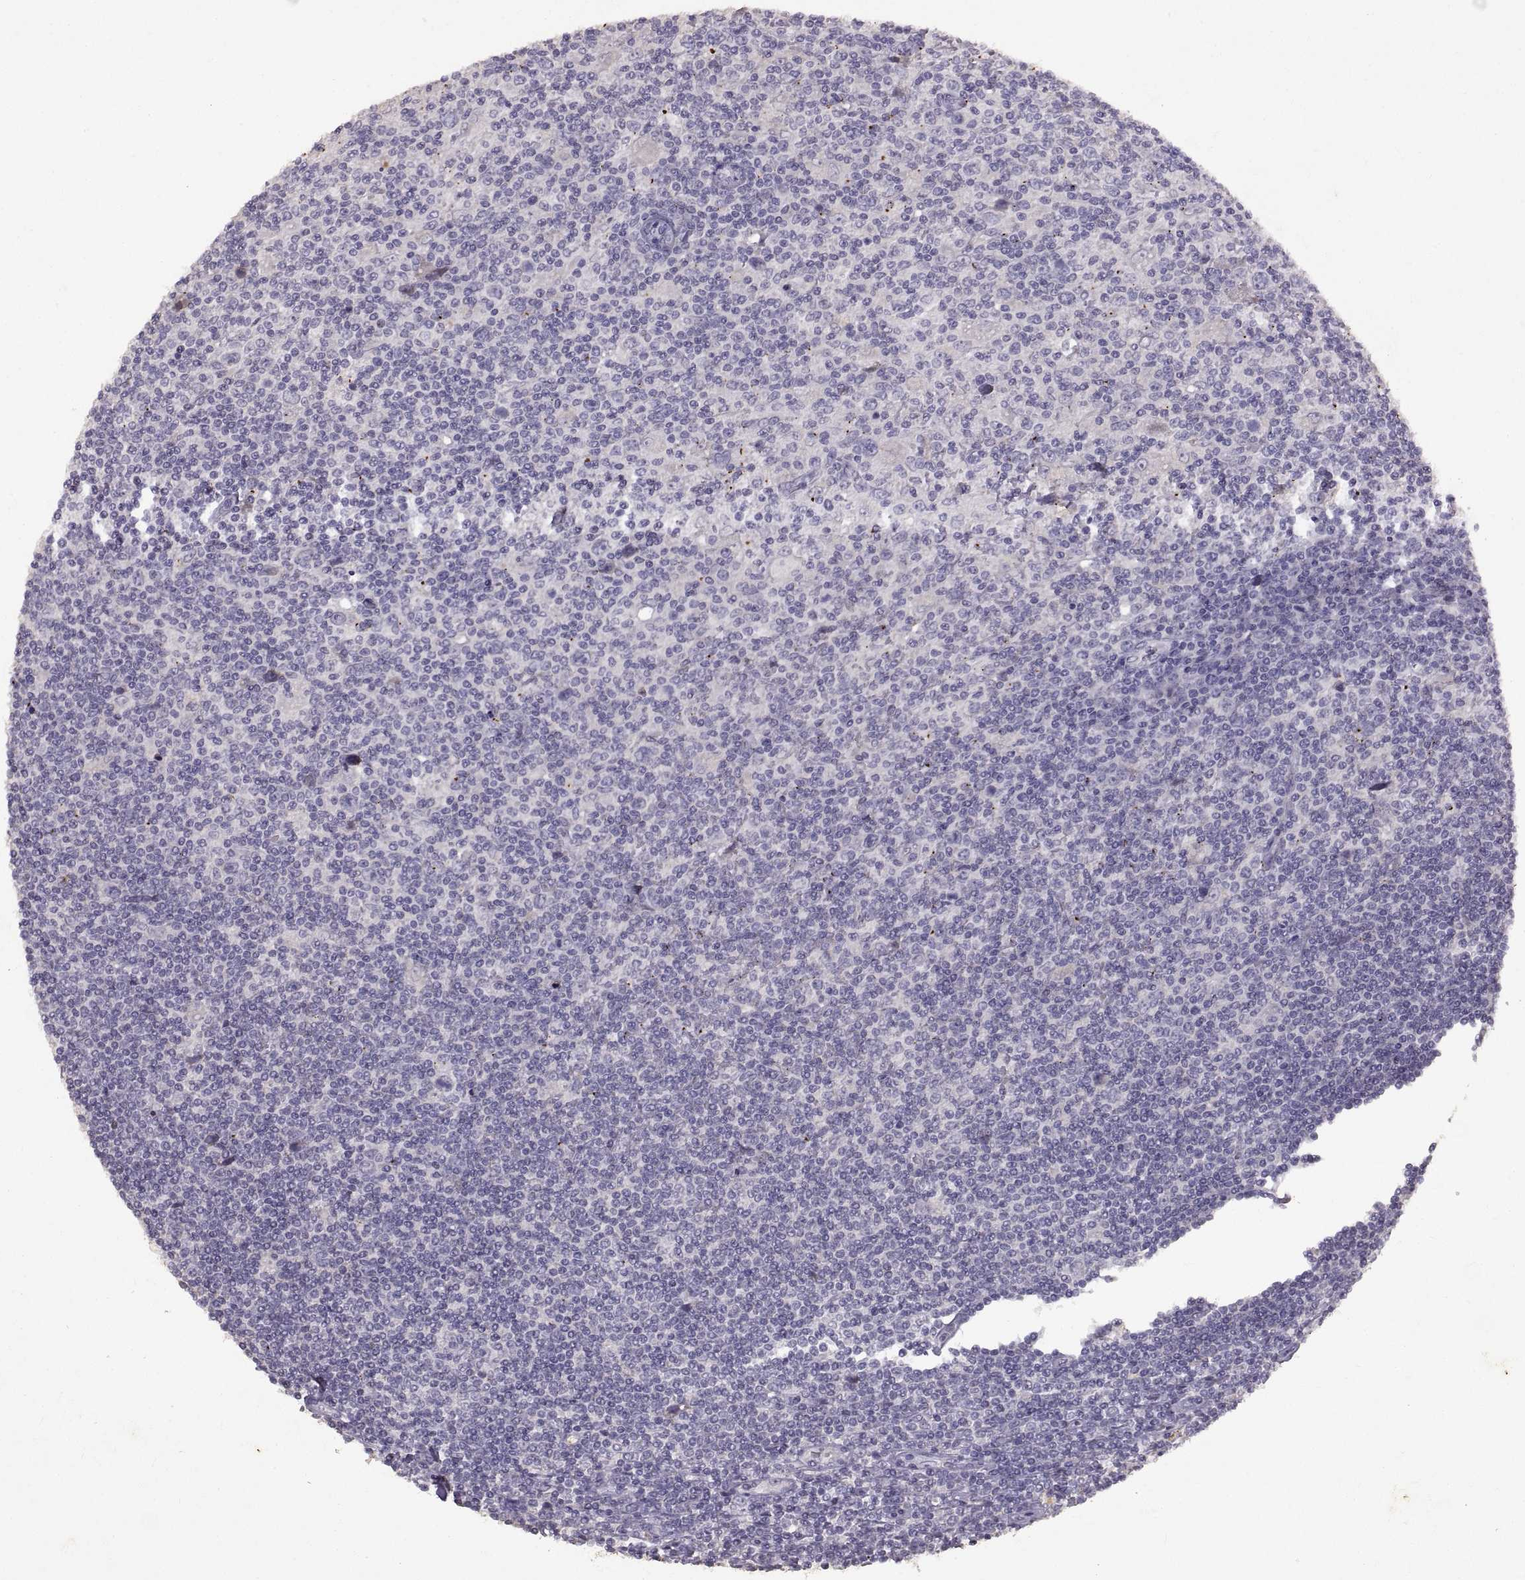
{"staining": {"intensity": "negative", "quantity": "none", "location": "none"}, "tissue": "lymphoma", "cell_type": "Tumor cells", "image_type": "cancer", "snomed": [{"axis": "morphology", "description": "Hodgkin's disease, NOS"}, {"axis": "topography", "description": "Lymph node"}], "caption": "A histopathology image of human lymphoma is negative for staining in tumor cells.", "gene": "DEFB136", "patient": {"sex": "male", "age": 40}}